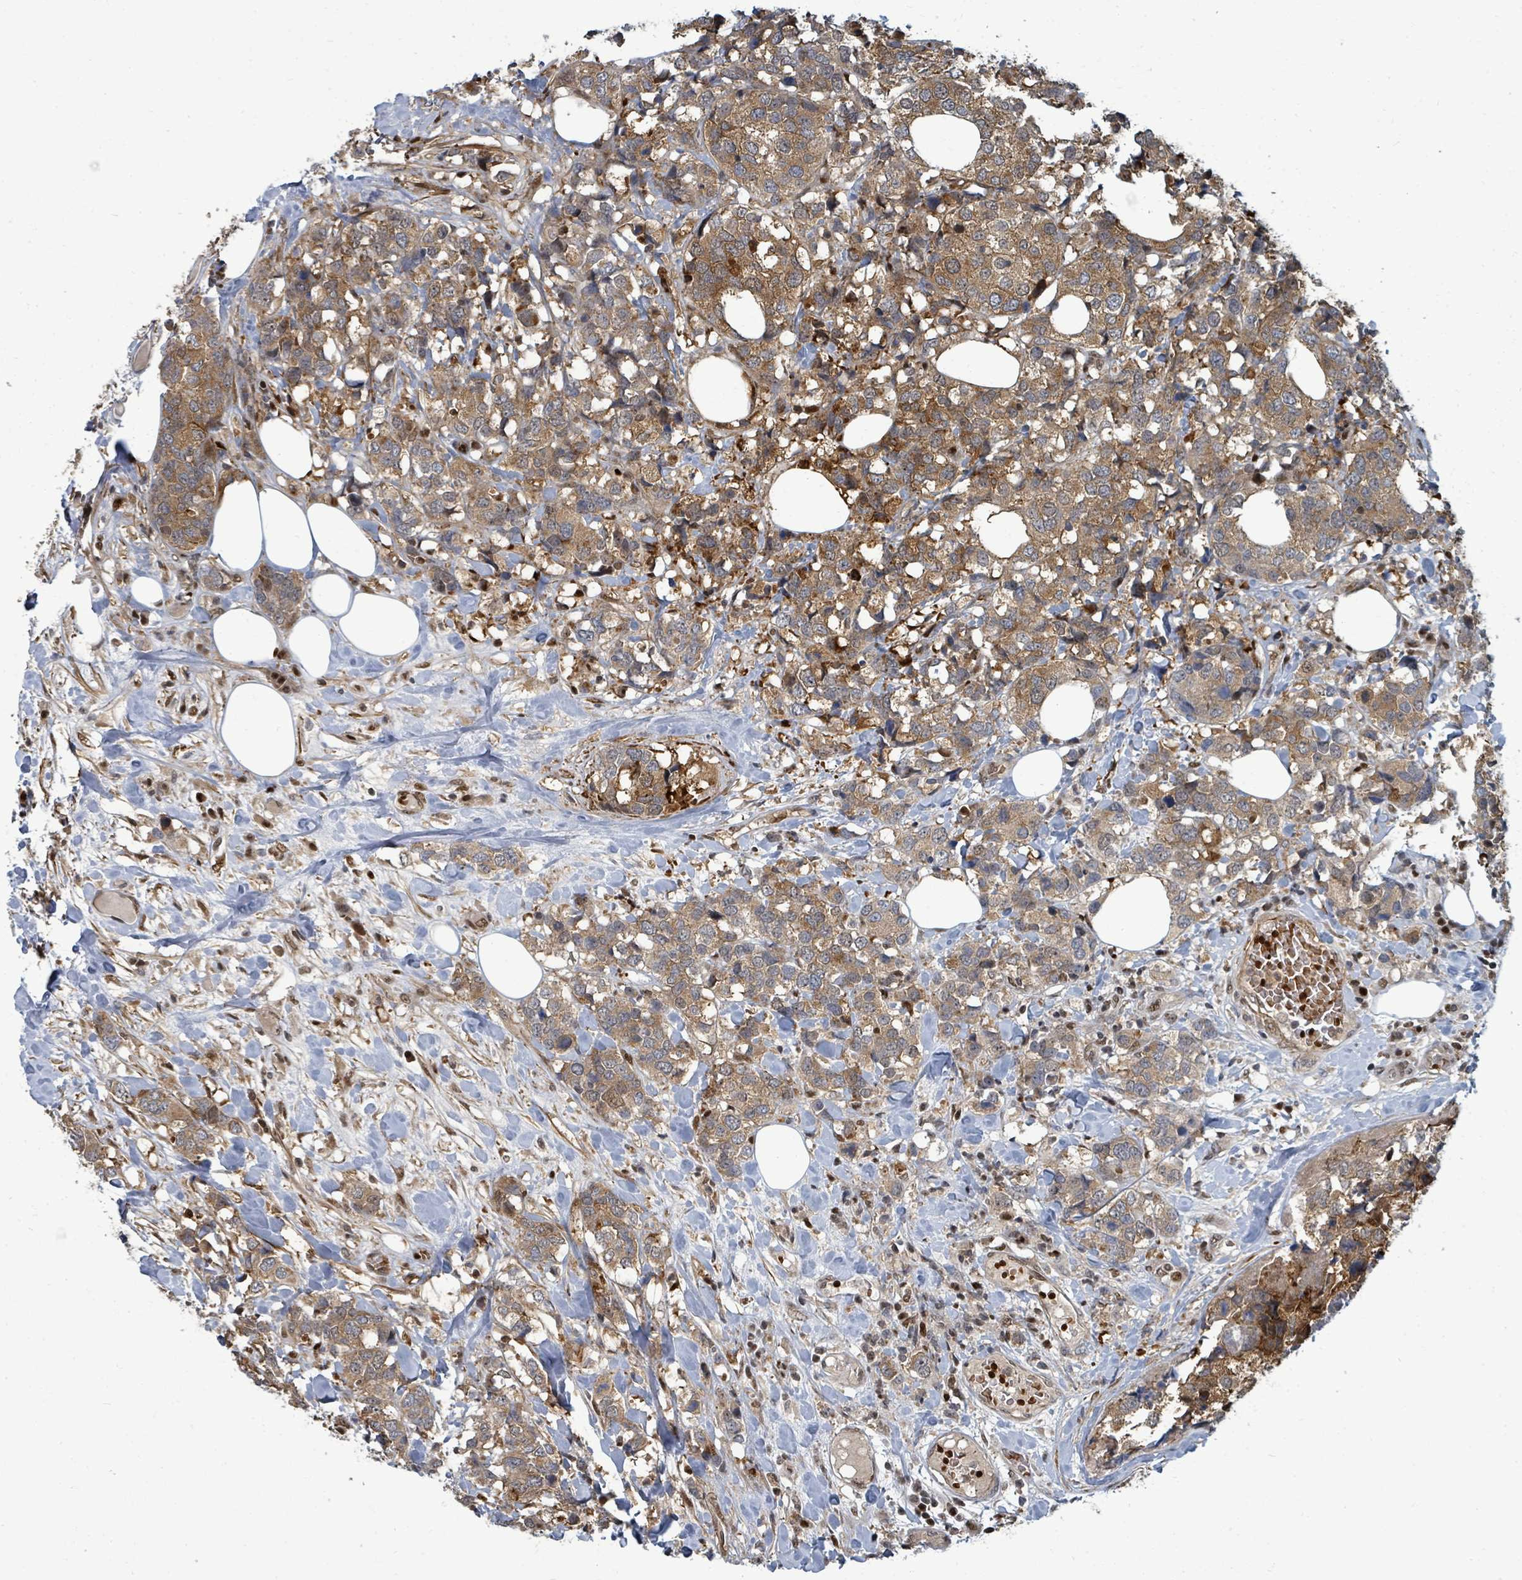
{"staining": {"intensity": "moderate", "quantity": ">75%", "location": "cytoplasmic/membranous"}, "tissue": "breast cancer", "cell_type": "Tumor cells", "image_type": "cancer", "snomed": [{"axis": "morphology", "description": "Lobular carcinoma"}, {"axis": "topography", "description": "Breast"}], "caption": "IHC of breast lobular carcinoma shows medium levels of moderate cytoplasmic/membranous positivity in about >75% of tumor cells.", "gene": "TRDMT1", "patient": {"sex": "female", "age": 59}}